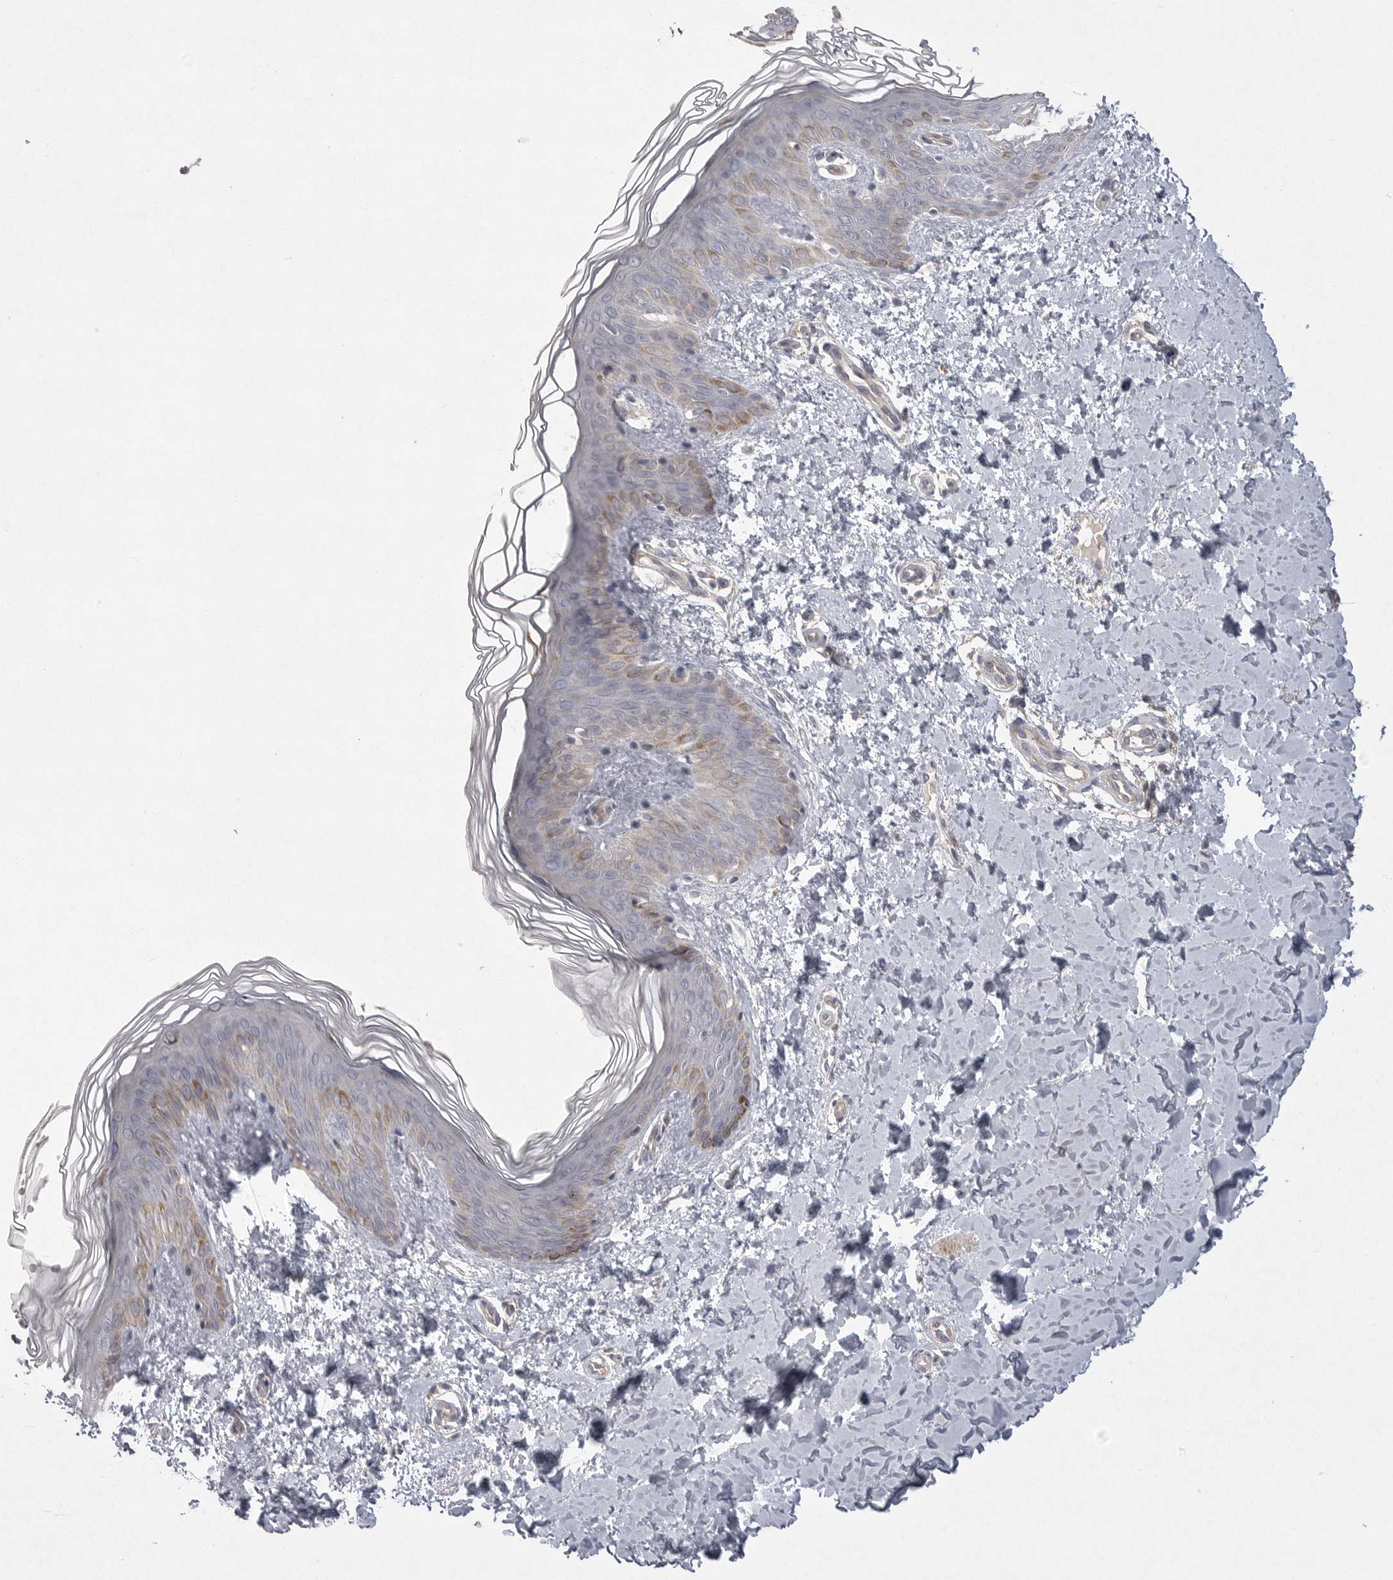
{"staining": {"intensity": "negative", "quantity": "none", "location": "none"}, "tissue": "skin", "cell_type": "Fibroblasts", "image_type": "normal", "snomed": [{"axis": "morphology", "description": "Normal tissue, NOS"}, {"axis": "morphology", "description": "Neoplasm, benign, NOS"}, {"axis": "topography", "description": "Skin"}, {"axis": "topography", "description": "Soft tissue"}], "caption": "Immunohistochemical staining of benign skin displays no significant staining in fibroblasts.", "gene": "VANGL2", "patient": {"sex": "male", "age": 26}}